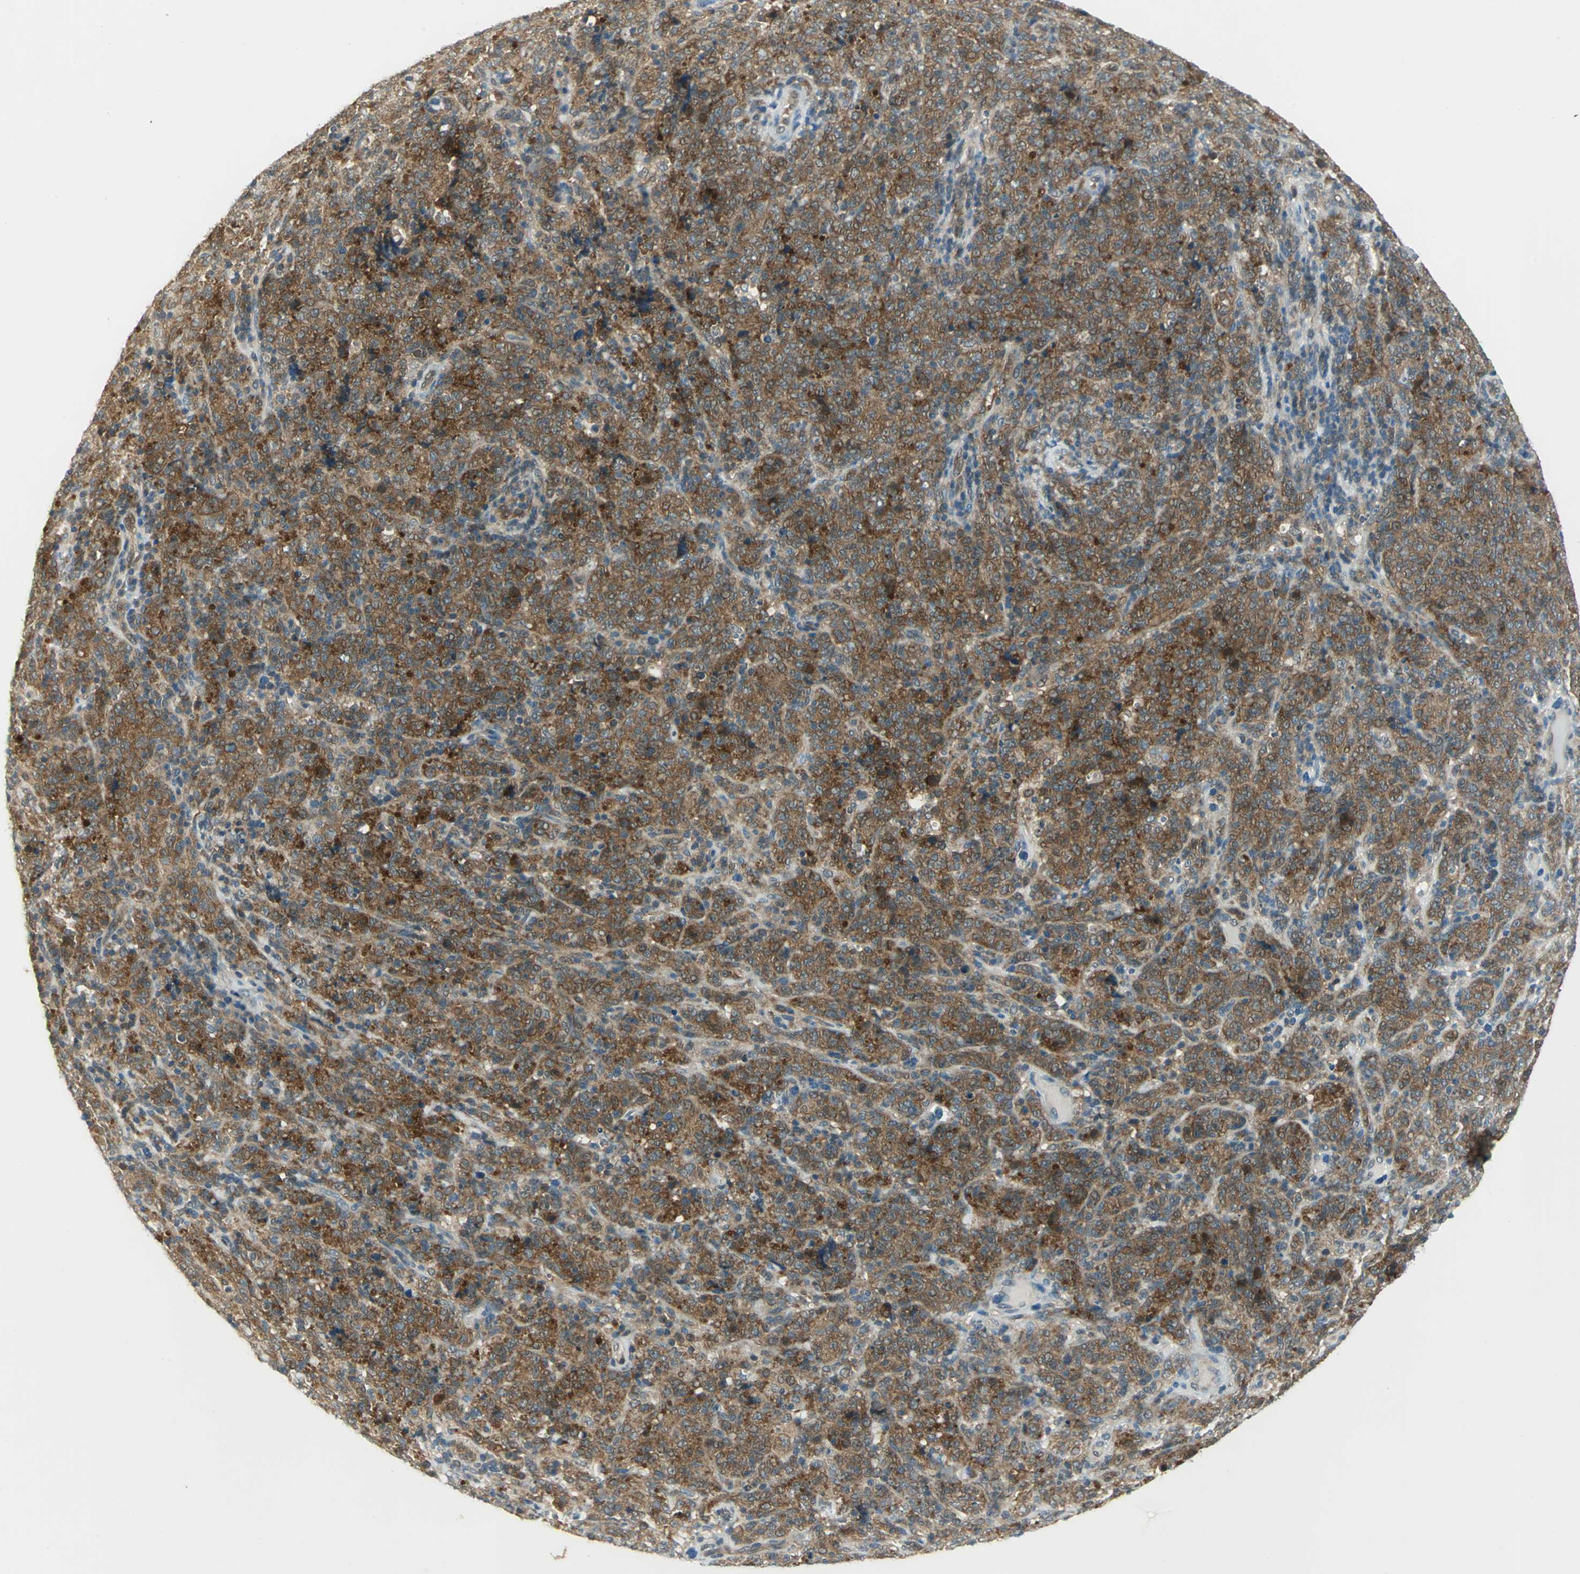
{"staining": {"intensity": "moderate", "quantity": ">75%", "location": "cytoplasmic/membranous"}, "tissue": "lymphoma", "cell_type": "Tumor cells", "image_type": "cancer", "snomed": [{"axis": "morphology", "description": "Malignant lymphoma, non-Hodgkin's type, High grade"}, {"axis": "topography", "description": "Tonsil"}], "caption": "Human lymphoma stained for a protein (brown) shows moderate cytoplasmic/membranous positive expression in approximately >75% of tumor cells.", "gene": "FYN", "patient": {"sex": "female", "age": 36}}